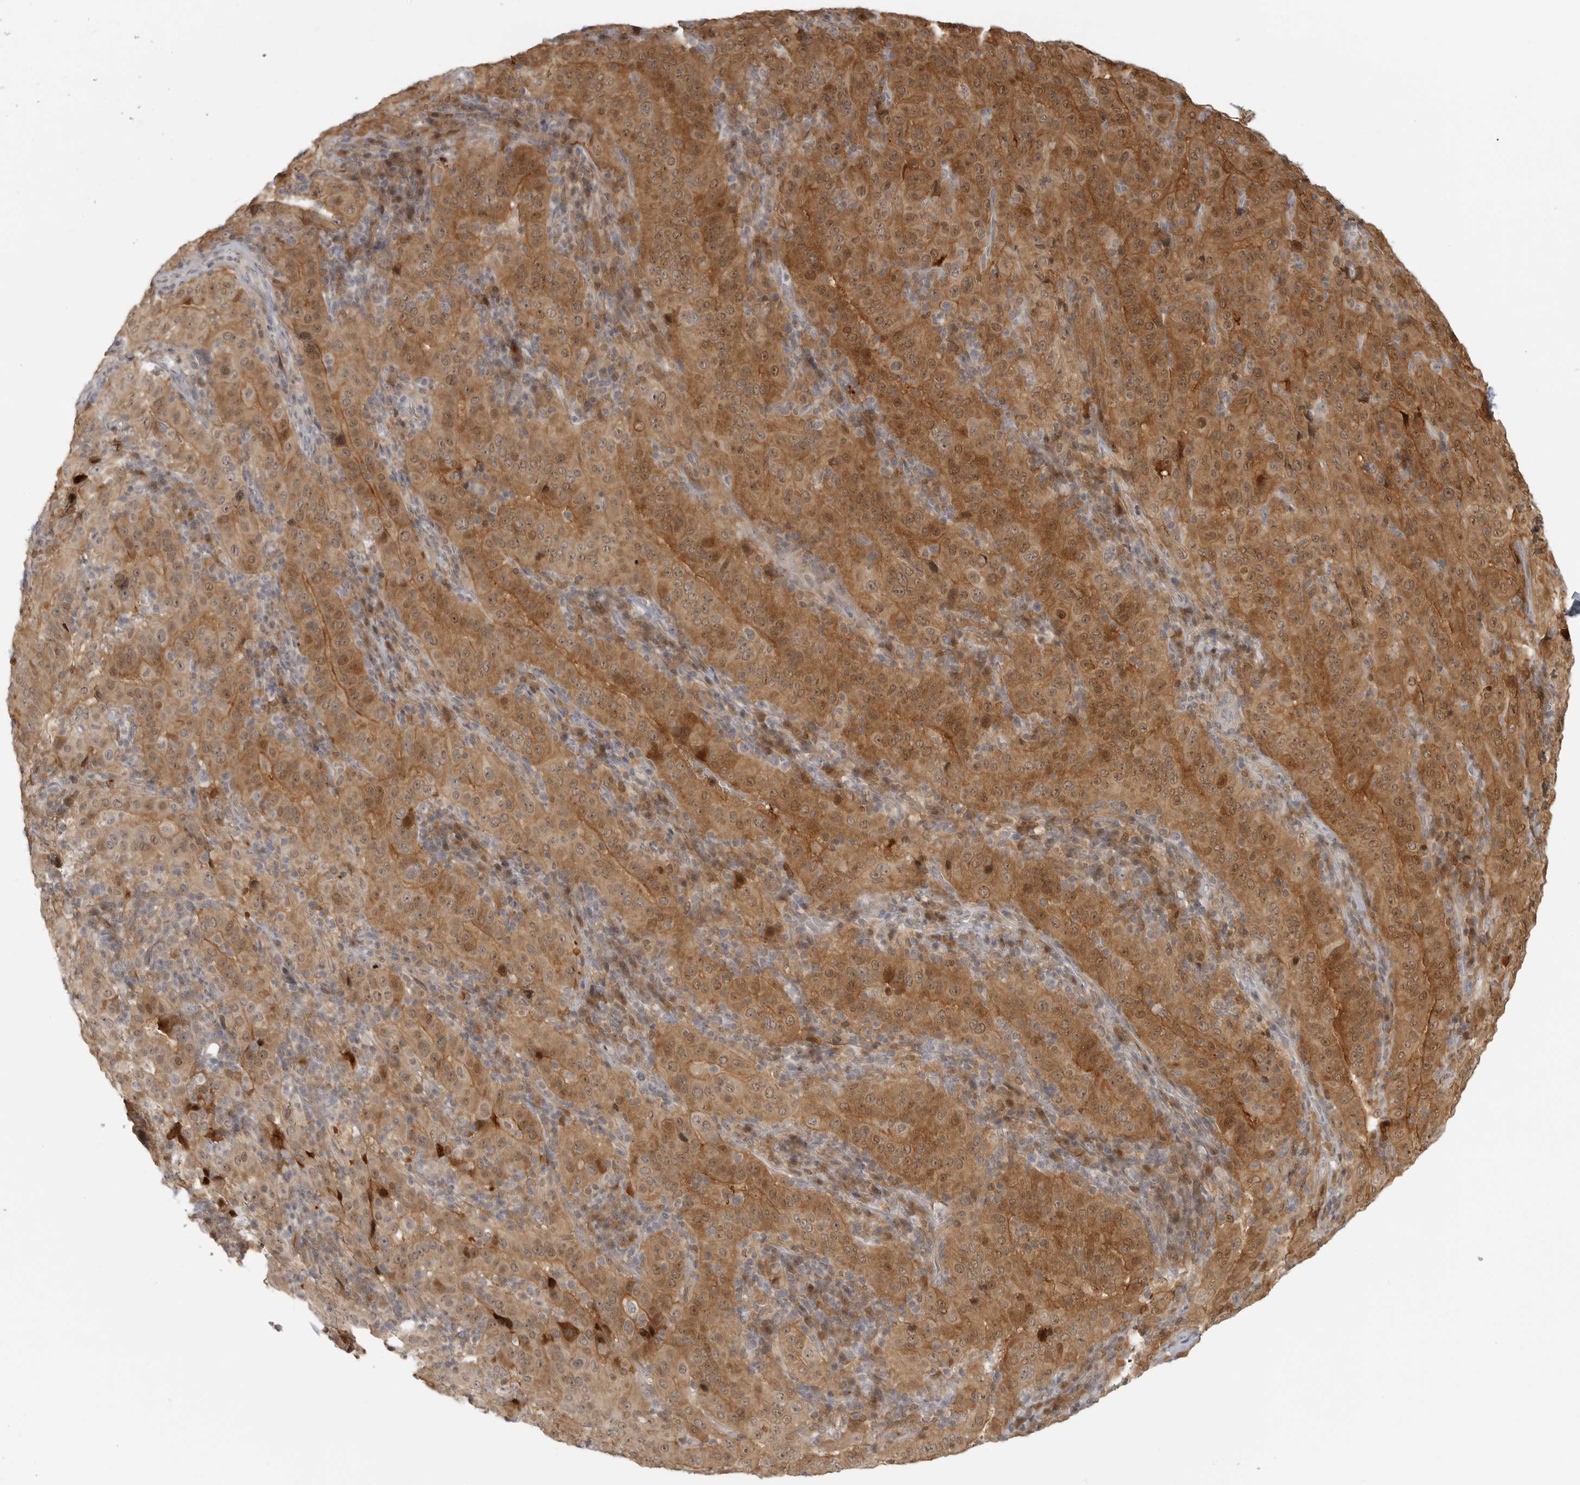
{"staining": {"intensity": "moderate", "quantity": ">75%", "location": "cytoplasmic/membranous,nuclear"}, "tissue": "pancreatic cancer", "cell_type": "Tumor cells", "image_type": "cancer", "snomed": [{"axis": "morphology", "description": "Adenocarcinoma, NOS"}, {"axis": "topography", "description": "Pancreas"}], "caption": "Immunohistochemistry (DAB (3,3'-diaminobenzidine)) staining of pancreatic cancer shows moderate cytoplasmic/membranous and nuclear protein staining in about >75% of tumor cells.", "gene": "CTIF", "patient": {"sex": "male", "age": 63}}